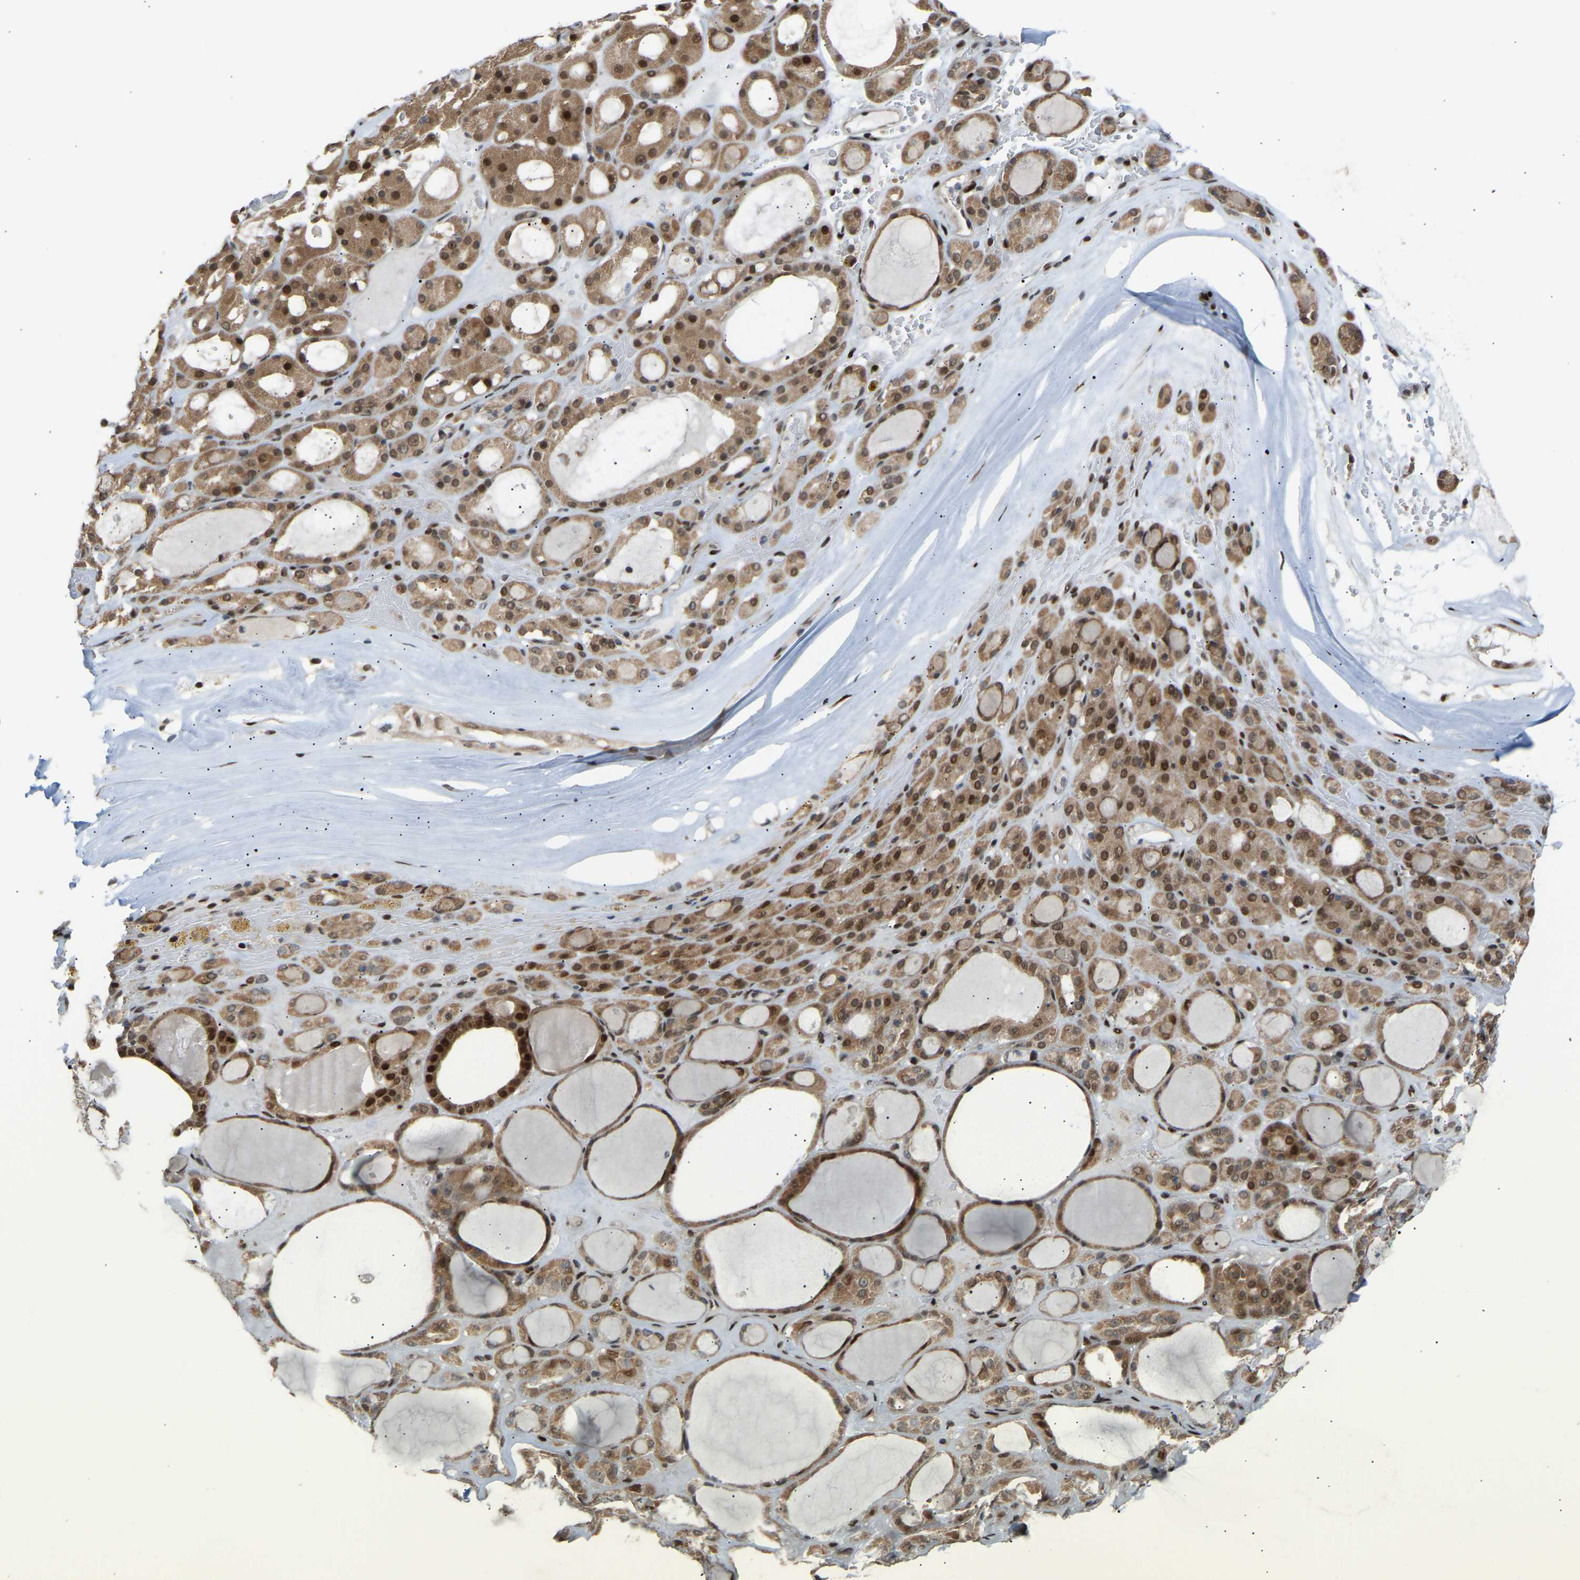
{"staining": {"intensity": "strong", "quantity": ">75%", "location": "cytoplasmic/membranous,nuclear"}, "tissue": "thyroid gland", "cell_type": "Glandular cells", "image_type": "normal", "snomed": [{"axis": "morphology", "description": "Normal tissue, NOS"}, {"axis": "morphology", "description": "Carcinoma, NOS"}, {"axis": "topography", "description": "Thyroid gland"}], "caption": "Immunohistochemical staining of benign thyroid gland reveals >75% levels of strong cytoplasmic/membranous,nuclear protein expression in about >75% of glandular cells. The staining was performed using DAB to visualize the protein expression in brown, while the nuclei were stained in blue with hematoxylin (Magnification: 20x).", "gene": "SSBP2", "patient": {"sex": "female", "age": 86}}